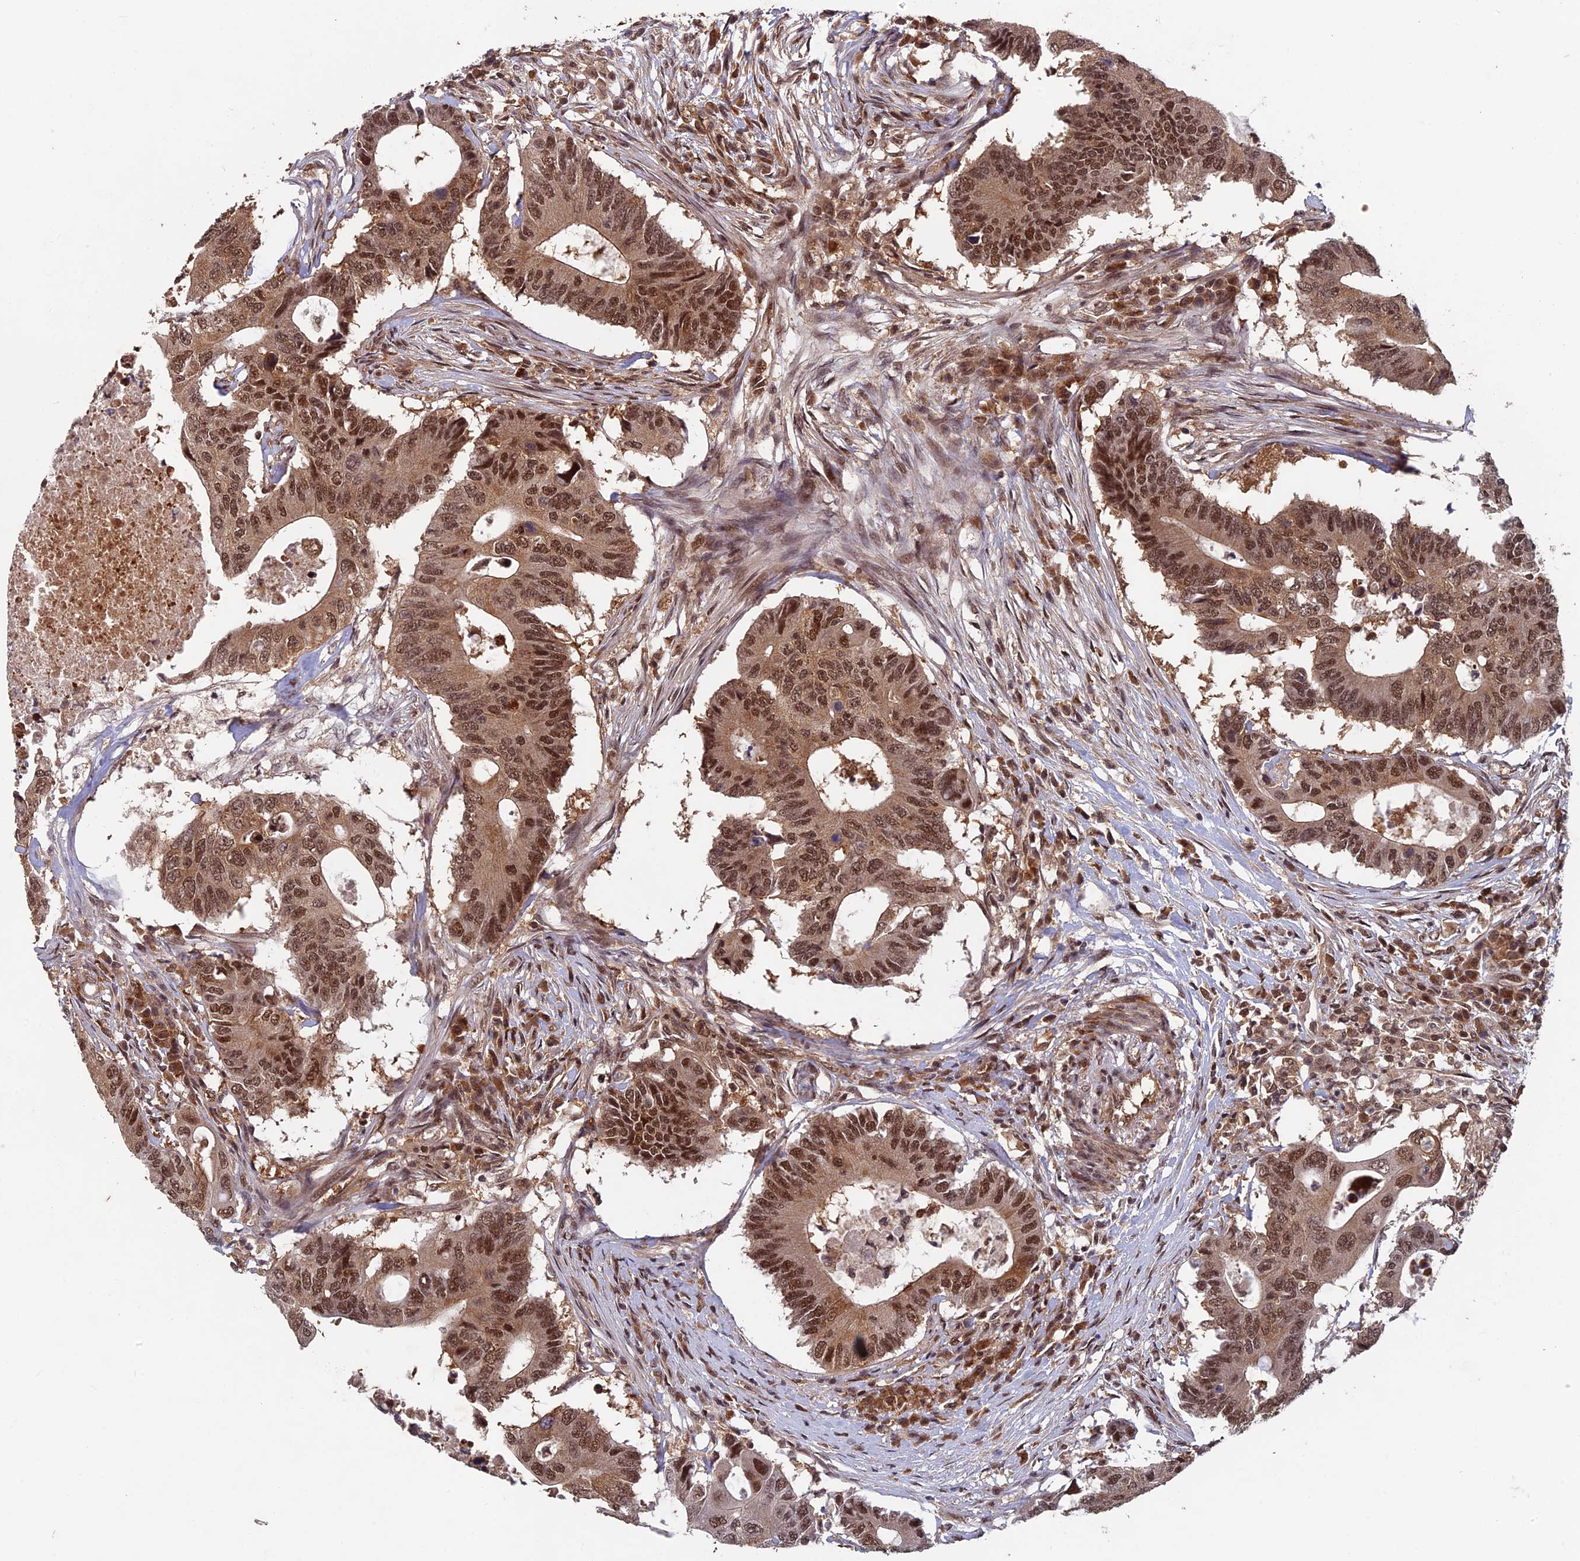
{"staining": {"intensity": "moderate", "quantity": ">75%", "location": "nuclear"}, "tissue": "colorectal cancer", "cell_type": "Tumor cells", "image_type": "cancer", "snomed": [{"axis": "morphology", "description": "Adenocarcinoma, NOS"}, {"axis": "topography", "description": "Colon"}], "caption": "Human colorectal cancer stained with a brown dye reveals moderate nuclear positive positivity in about >75% of tumor cells.", "gene": "FAM53C", "patient": {"sex": "male", "age": 71}}